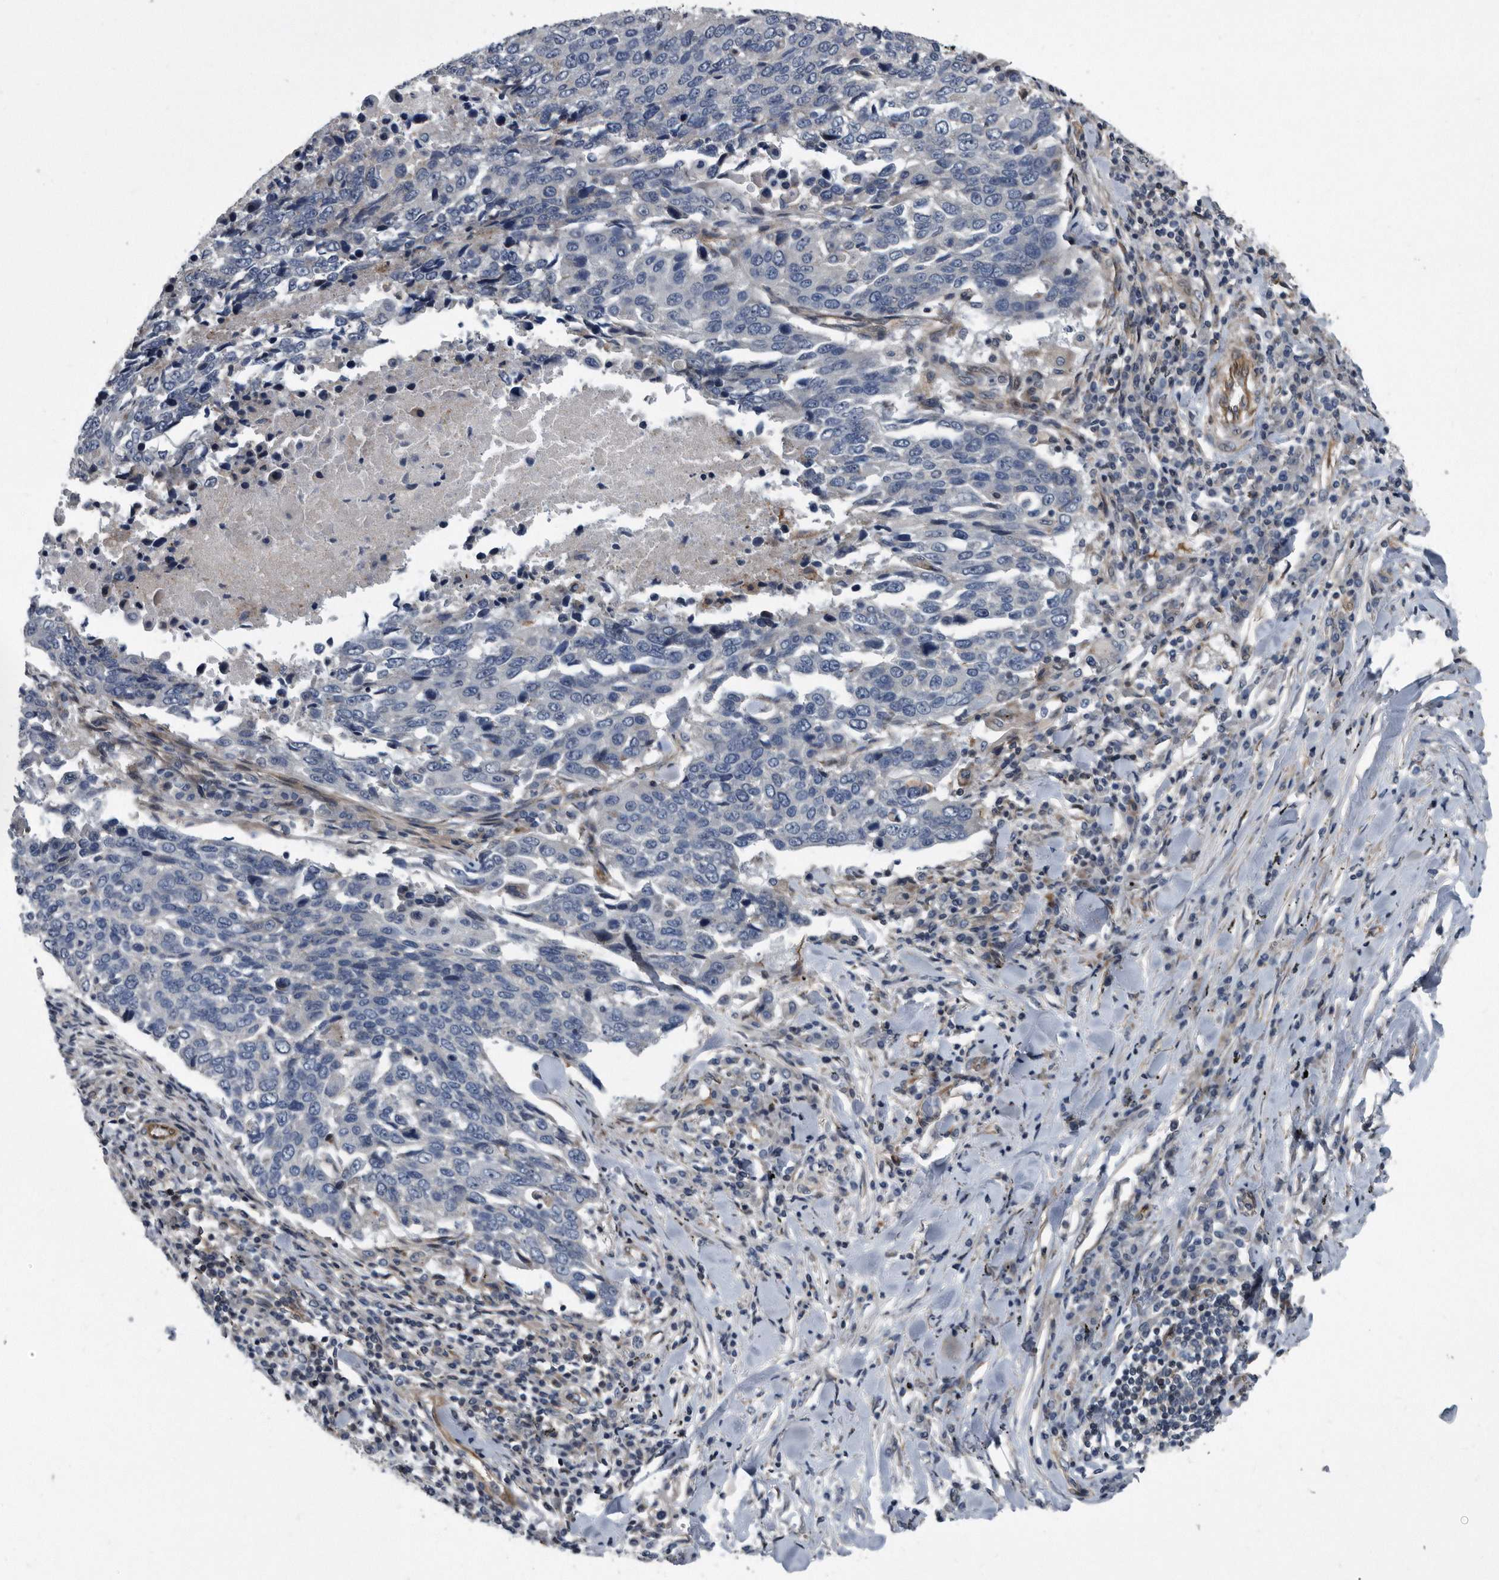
{"staining": {"intensity": "negative", "quantity": "none", "location": "none"}, "tissue": "lung cancer", "cell_type": "Tumor cells", "image_type": "cancer", "snomed": [{"axis": "morphology", "description": "Squamous cell carcinoma, NOS"}, {"axis": "topography", "description": "Lung"}], "caption": "High magnification brightfield microscopy of squamous cell carcinoma (lung) stained with DAB (brown) and counterstained with hematoxylin (blue): tumor cells show no significant expression.", "gene": "ARMCX1", "patient": {"sex": "male", "age": 66}}